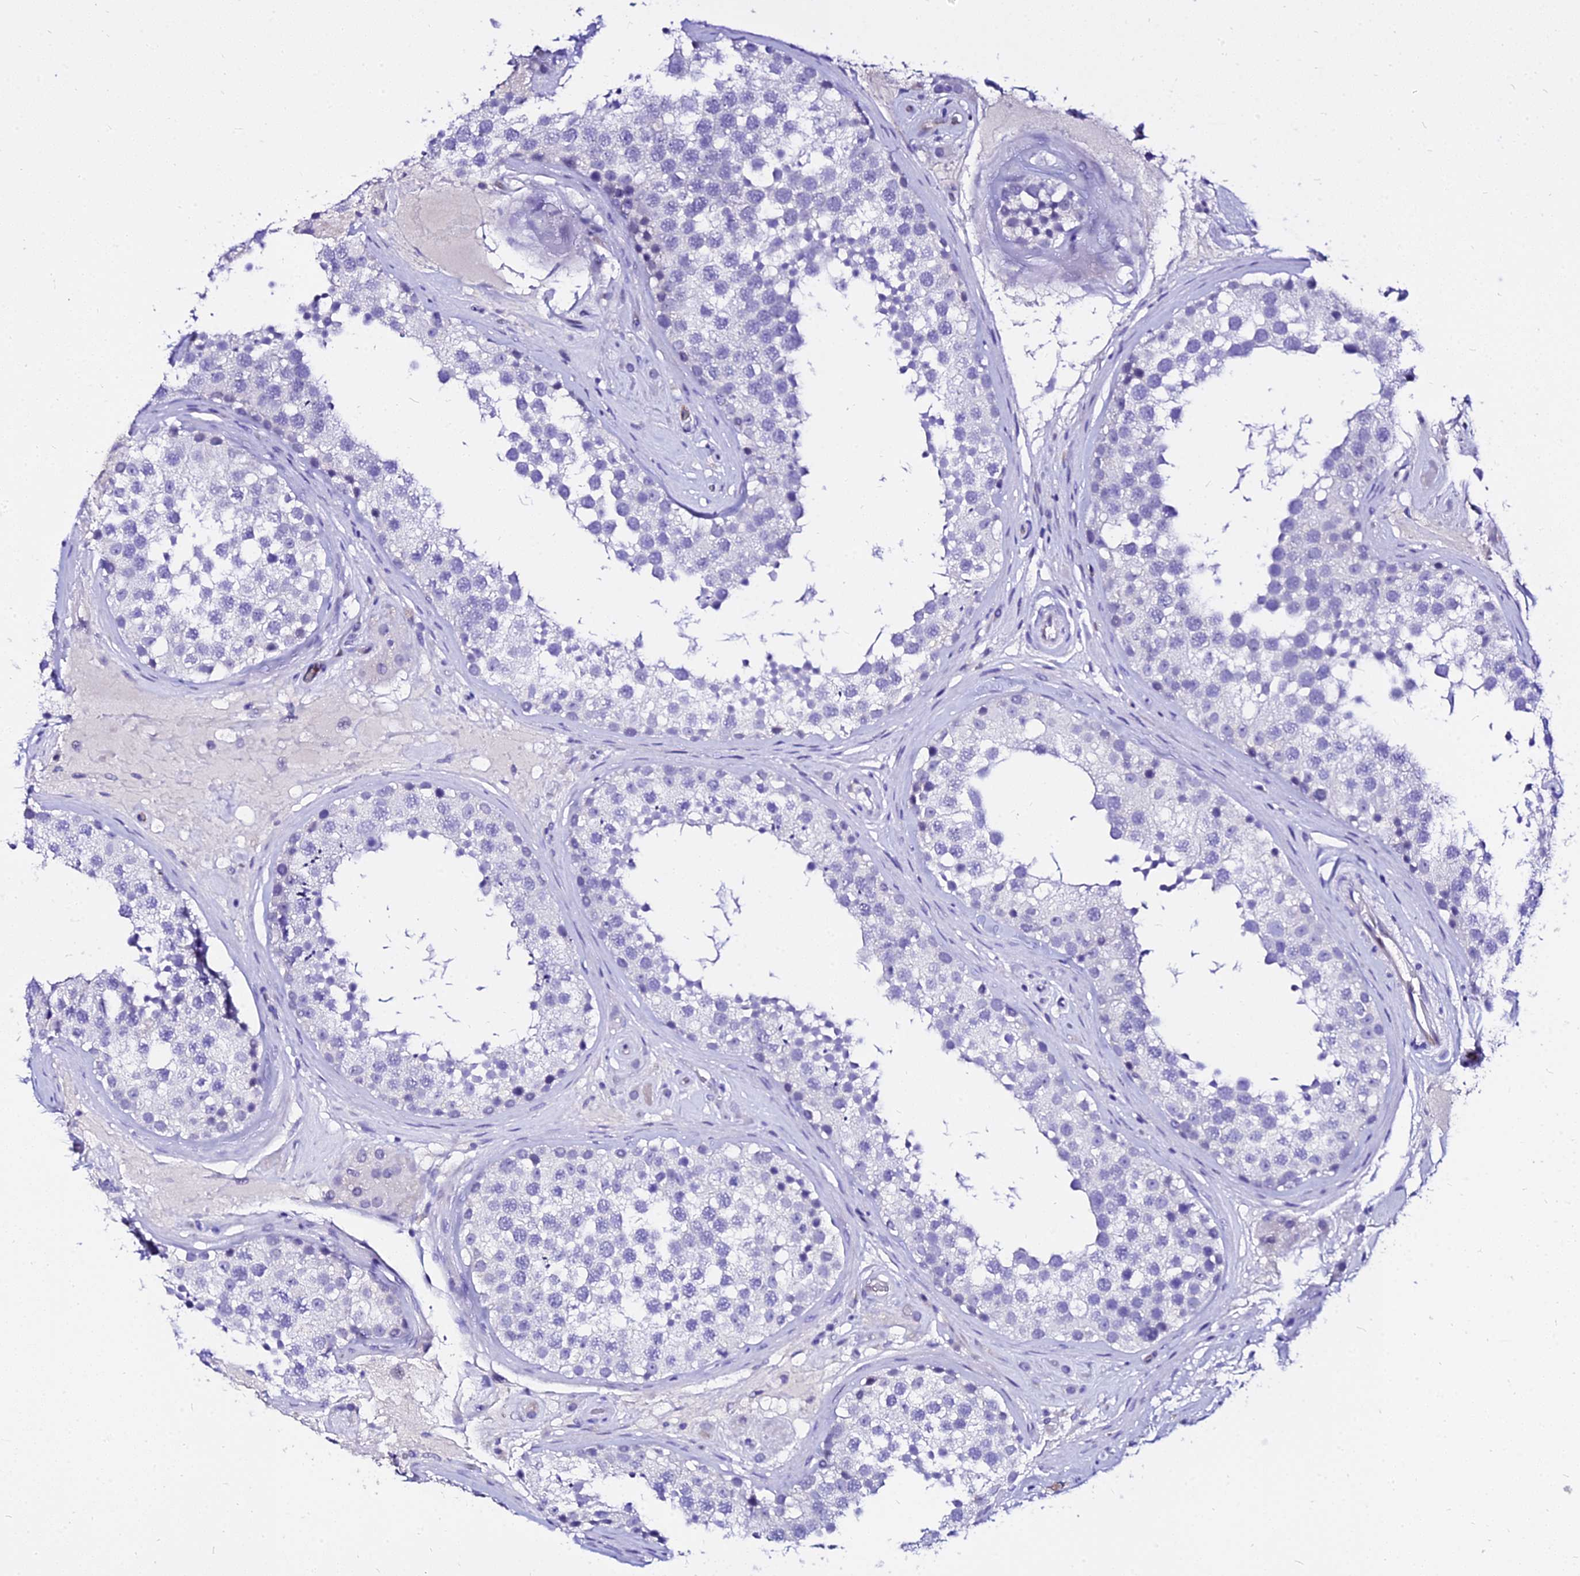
{"staining": {"intensity": "negative", "quantity": "none", "location": "none"}, "tissue": "testis", "cell_type": "Cells in seminiferous ducts", "image_type": "normal", "snomed": [{"axis": "morphology", "description": "Normal tissue, NOS"}, {"axis": "topography", "description": "Testis"}], "caption": "Immunohistochemical staining of benign testis displays no significant positivity in cells in seminiferous ducts. (DAB (3,3'-diaminobenzidine) IHC visualized using brightfield microscopy, high magnification).", "gene": "DEFB106A", "patient": {"sex": "male", "age": 46}}